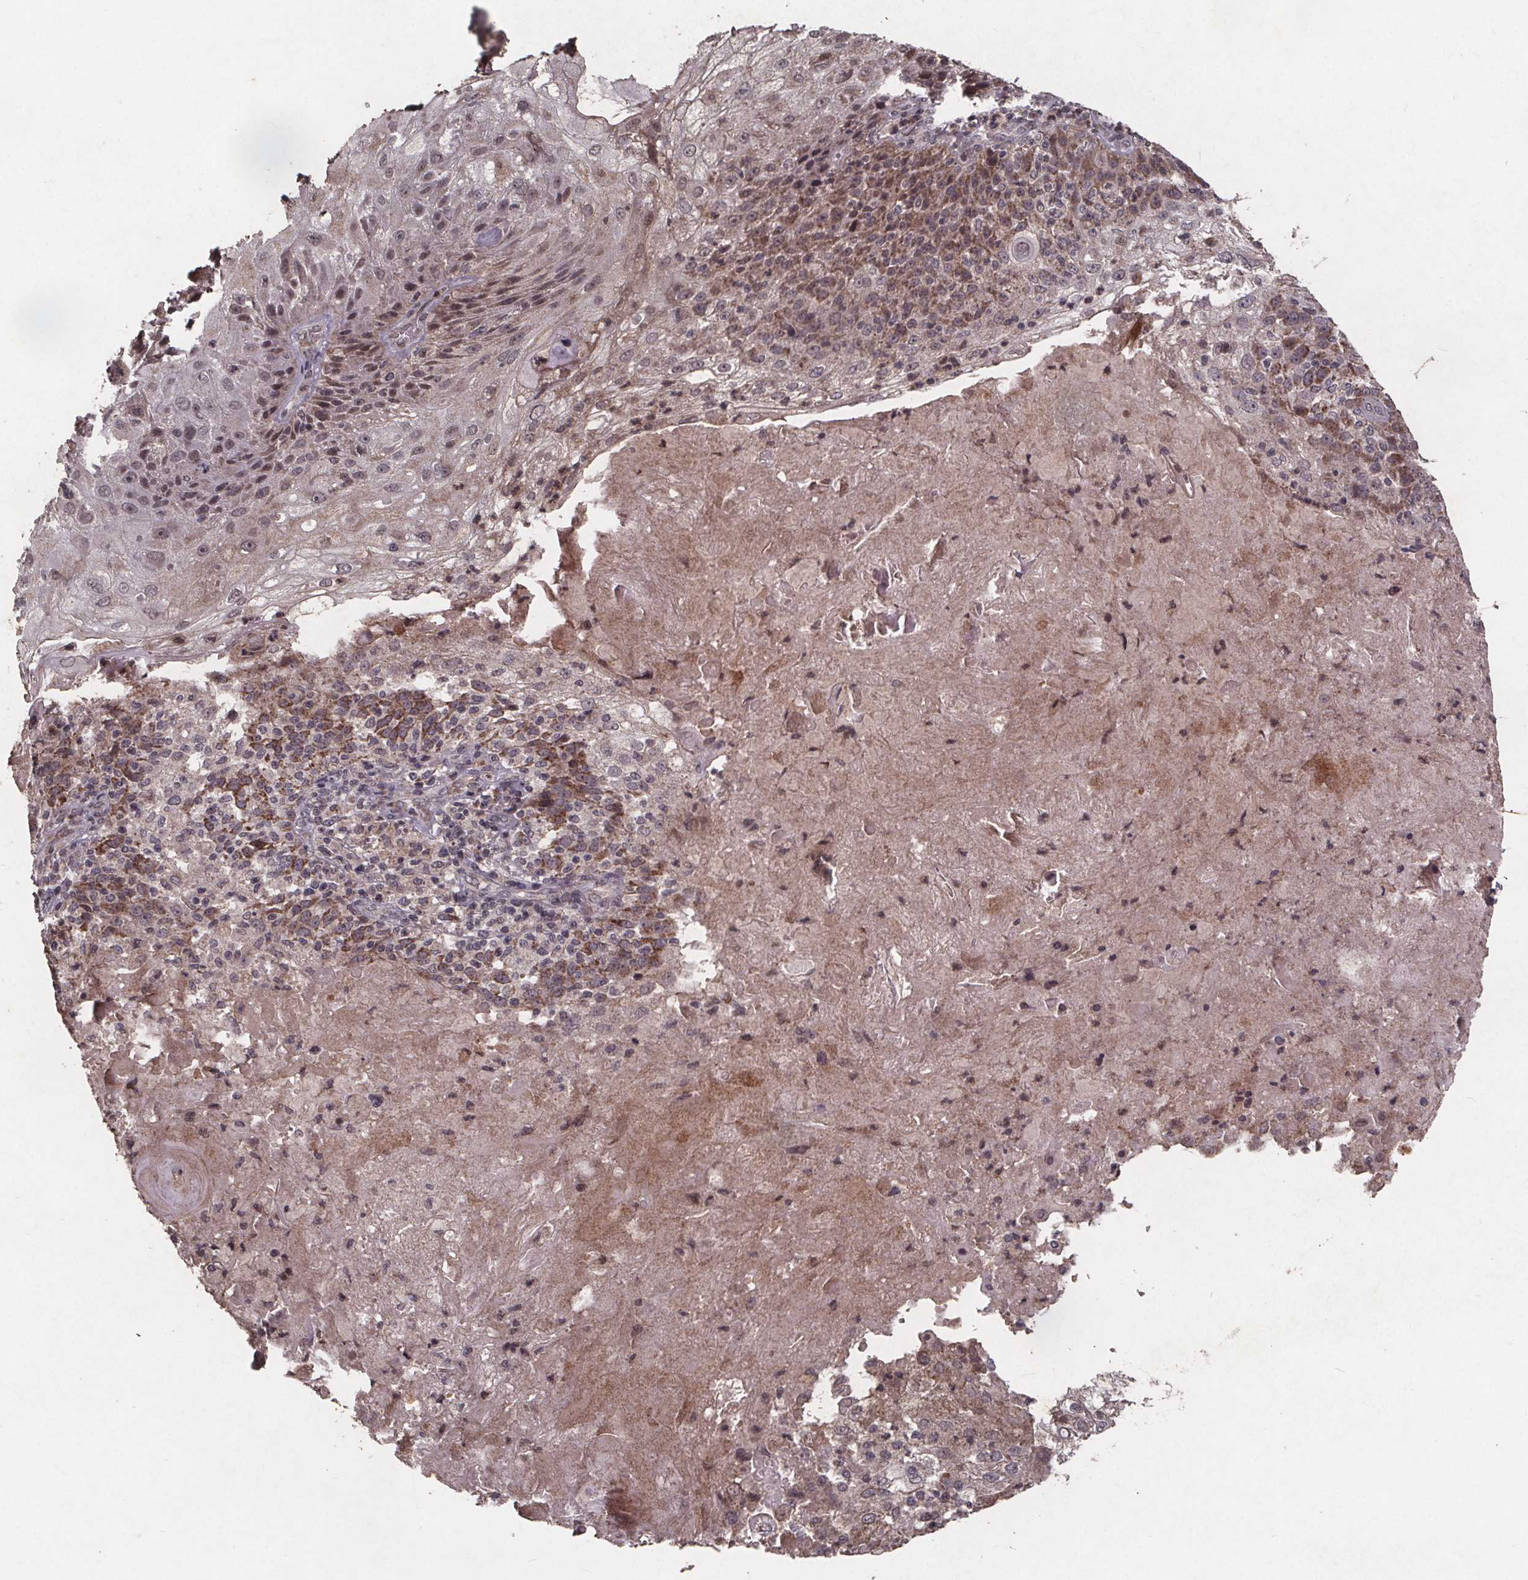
{"staining": {"intensity": "moderate", "quantity": "25%-75%", "location": "cytoplasmic/membranous"}, "tissue": "skin cancer", "cell_type": "Tumor cells", "image_type": "cancer", "snomed": [{"axis": "morphology", "description": "Normal tissue, NOS"}, {"axis": "morphology", "description": "Squamous cell carcinoma, NOS"}, {"axis": "topography", "description": "Skin"}], "caption": "A brown stain labels moderate cytoplasmic/membranous expression of a protein in skin cancer (squamous cell carcinoma) tumor cells.", "gene": "GPX3", "patient": {"sex": "female", "age": 83}}